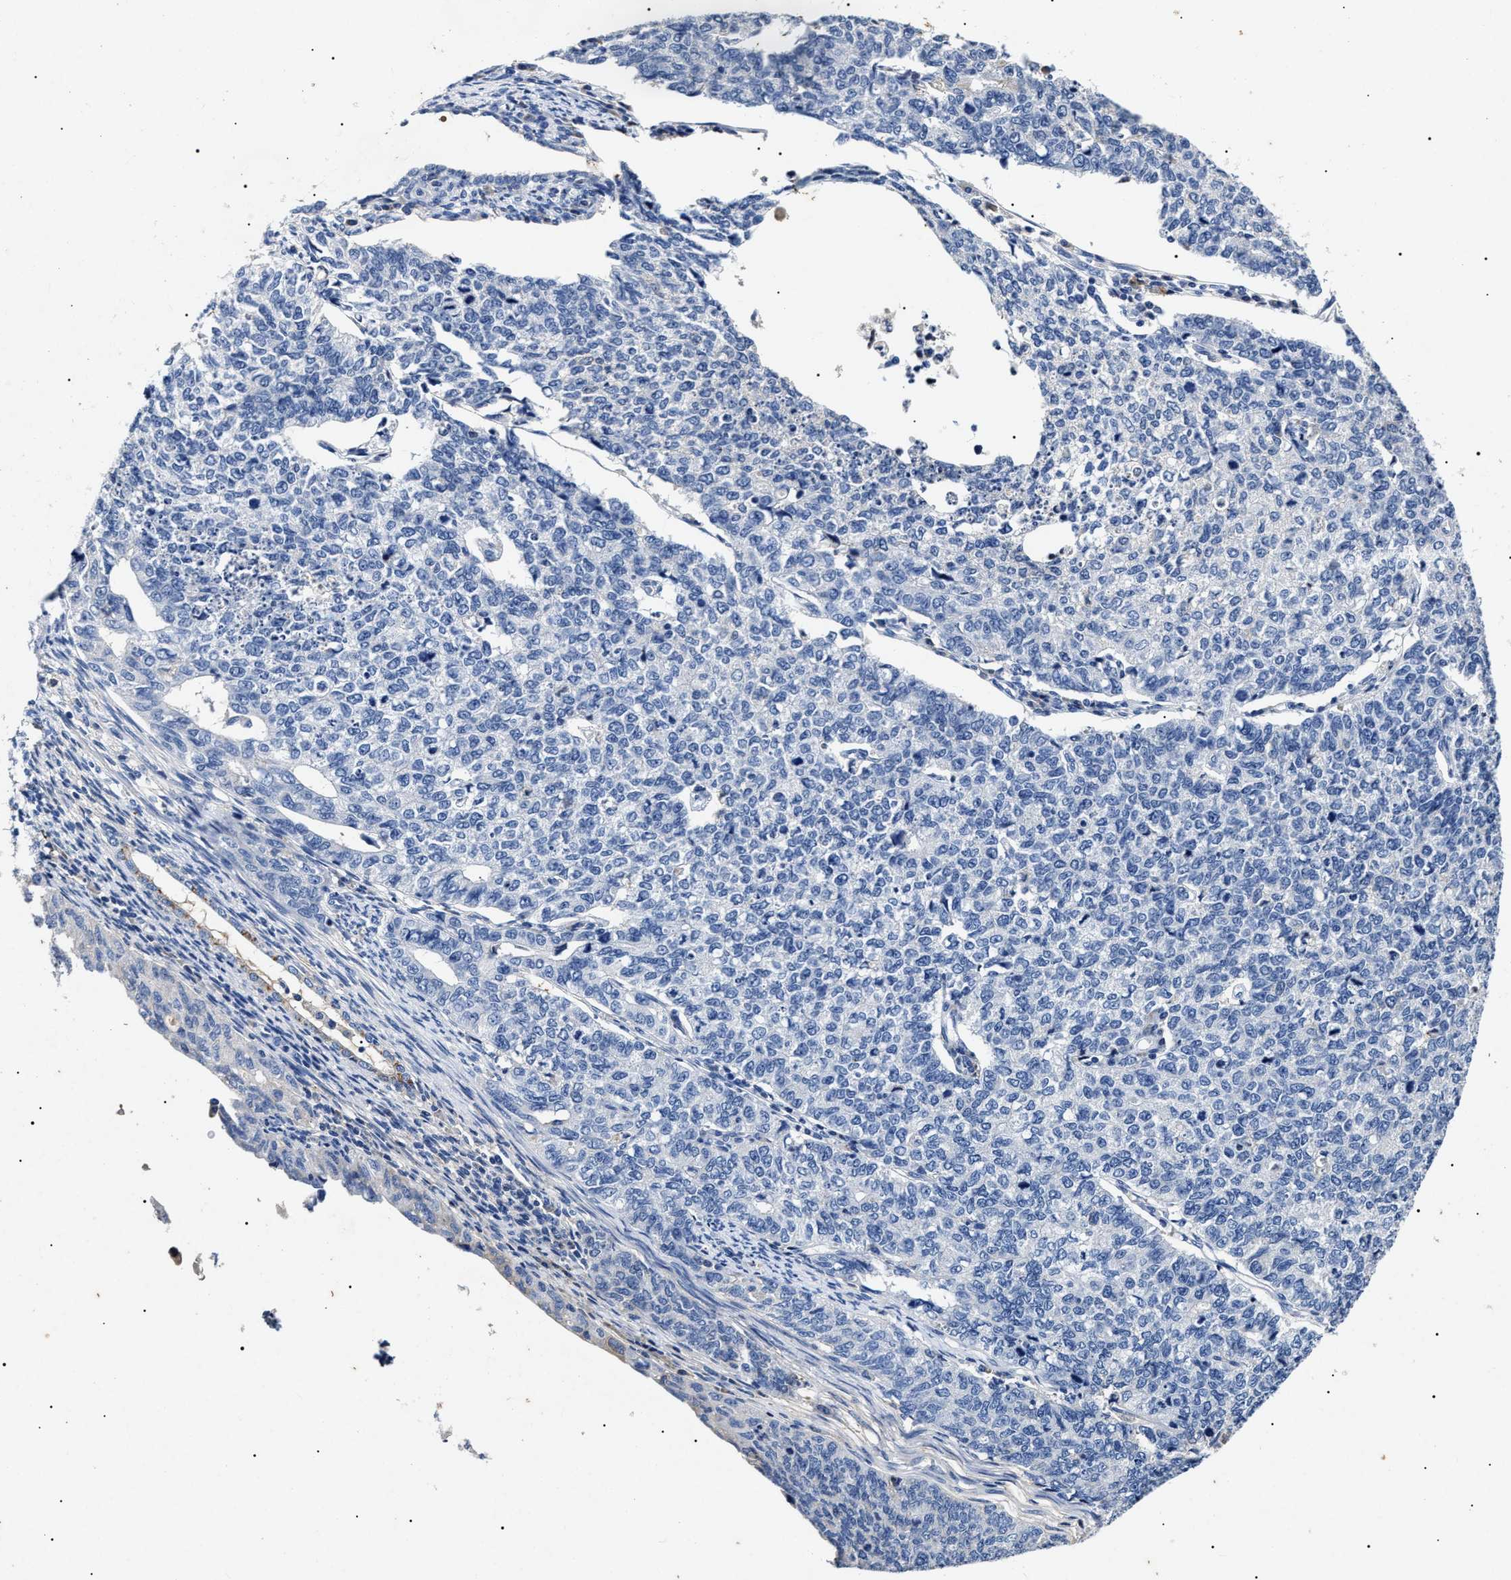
{"staining": {"intensity": "negative", "quantity": "none", "location": "none"}, "tissue": "cervical cancer", "cell_type": "Tumor cells", "image_type": "cancer", "snomed": [{"axis": "morphology", "description": "Squamous cell carcinoma, NOS"}, {"axis": "topography", "description": "Cervix"}], "caption": "This photomicrograph is of cervical cancer (squamous cell carcinoma) stained with IHC to label a protein in brown with the nuclei are counter-stained blue. There is no expression in tumor cells. (DAB (3,3'-diaminobenzidine) immunohistochemistry visualized using brightfield microscopy, high magnification).", "gene": "LRRC8E", "patient": {"sex": "female", "age": 63}}